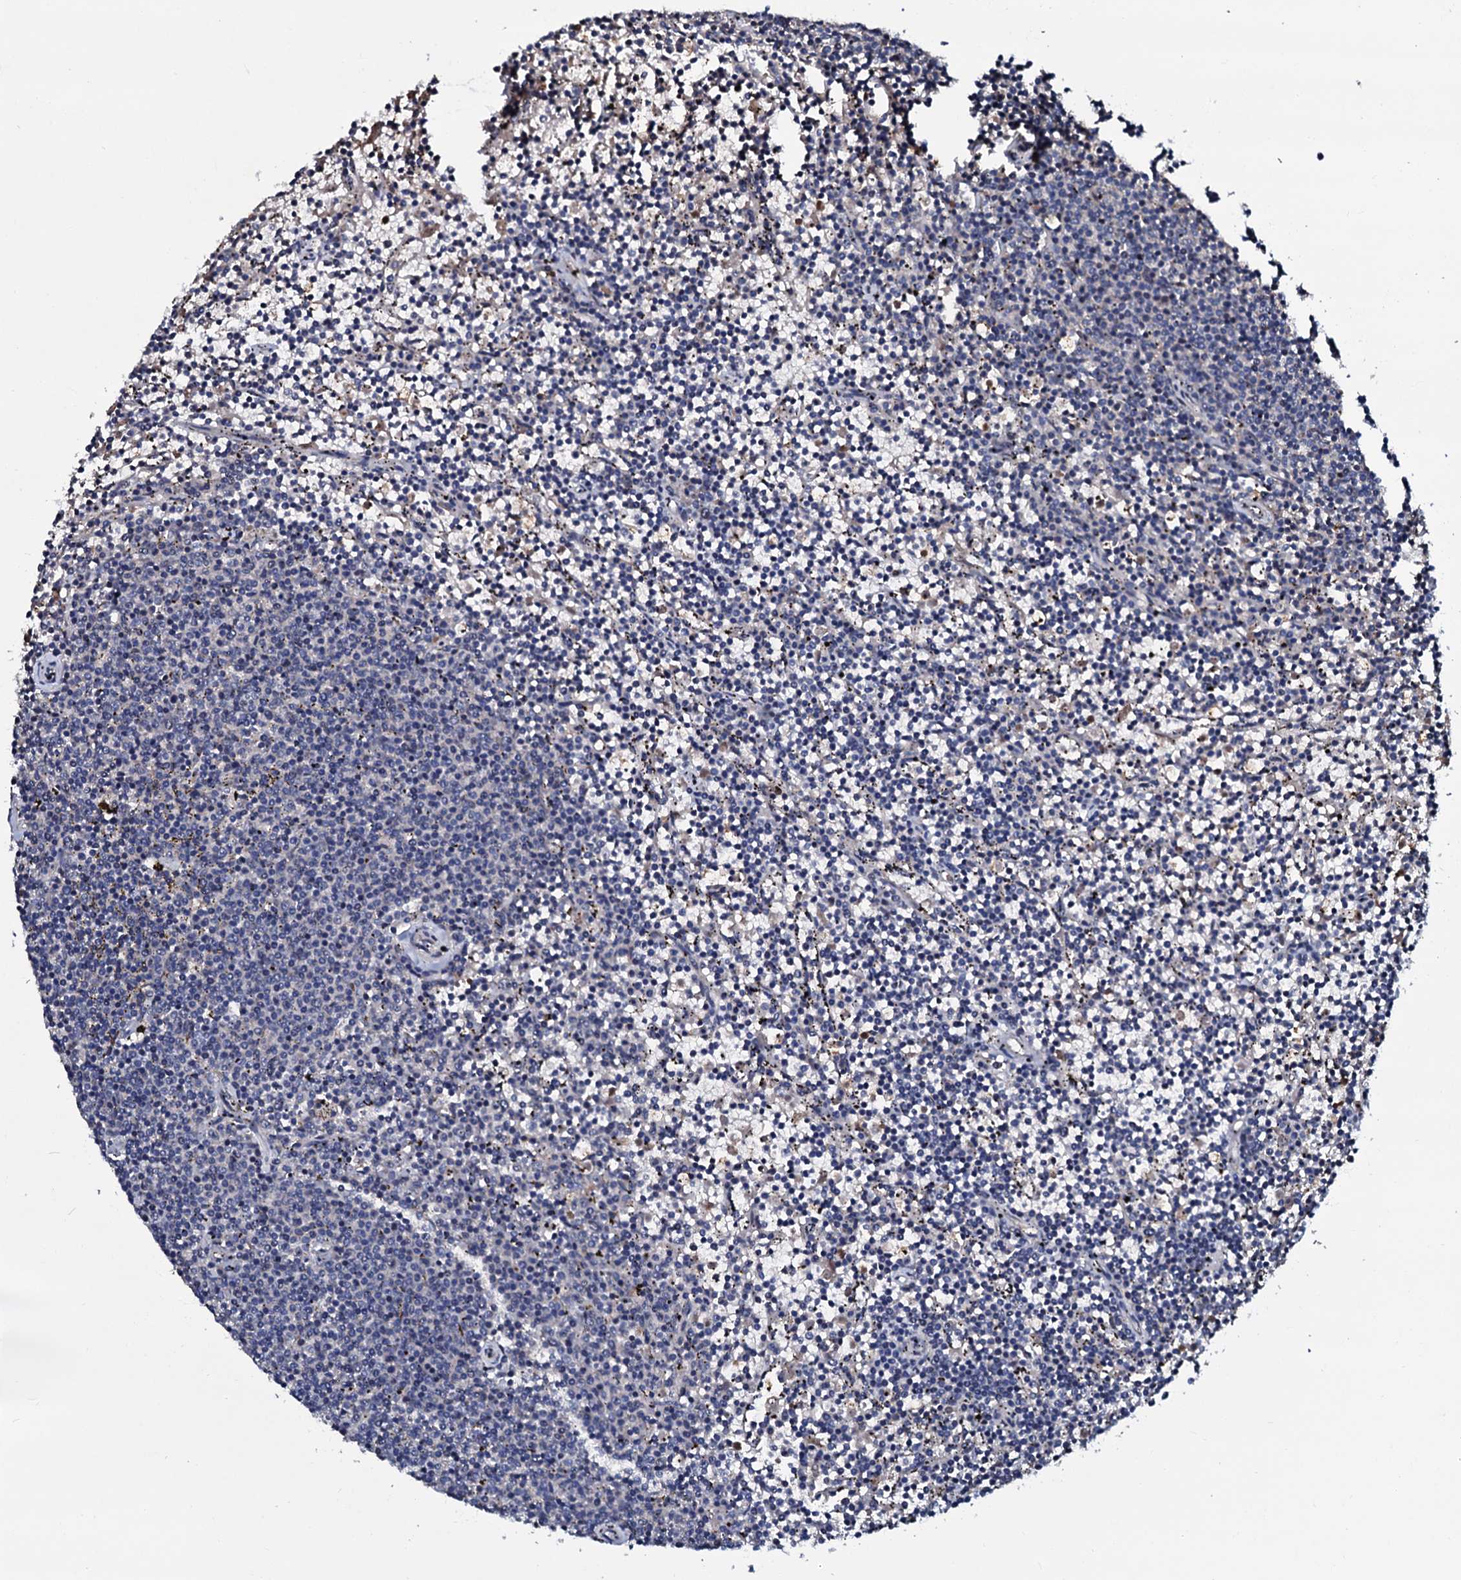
{"staining": {"intensity": "negative", "quantity": "none", "location": "none"}, "tissue": "lymphoma", "cell_type": "Tumor cells", "image_type": "cancer", "snomed": [{"axis": "morphology", "description": "Malignant lymphoma, non-Hodgkin's type, Low grade"}, {"axis": "topography", "description": "Spleen"}], "caption": "DAB (3,3'-diaminobenzidine) immunohistochemical staining of low-grade malignant lymphoma, non-Hodgkin's type reveals no significant positivity in tumor cells.", "gene": "CPNE2", "patient": {"sex": "female", "age": 50}}